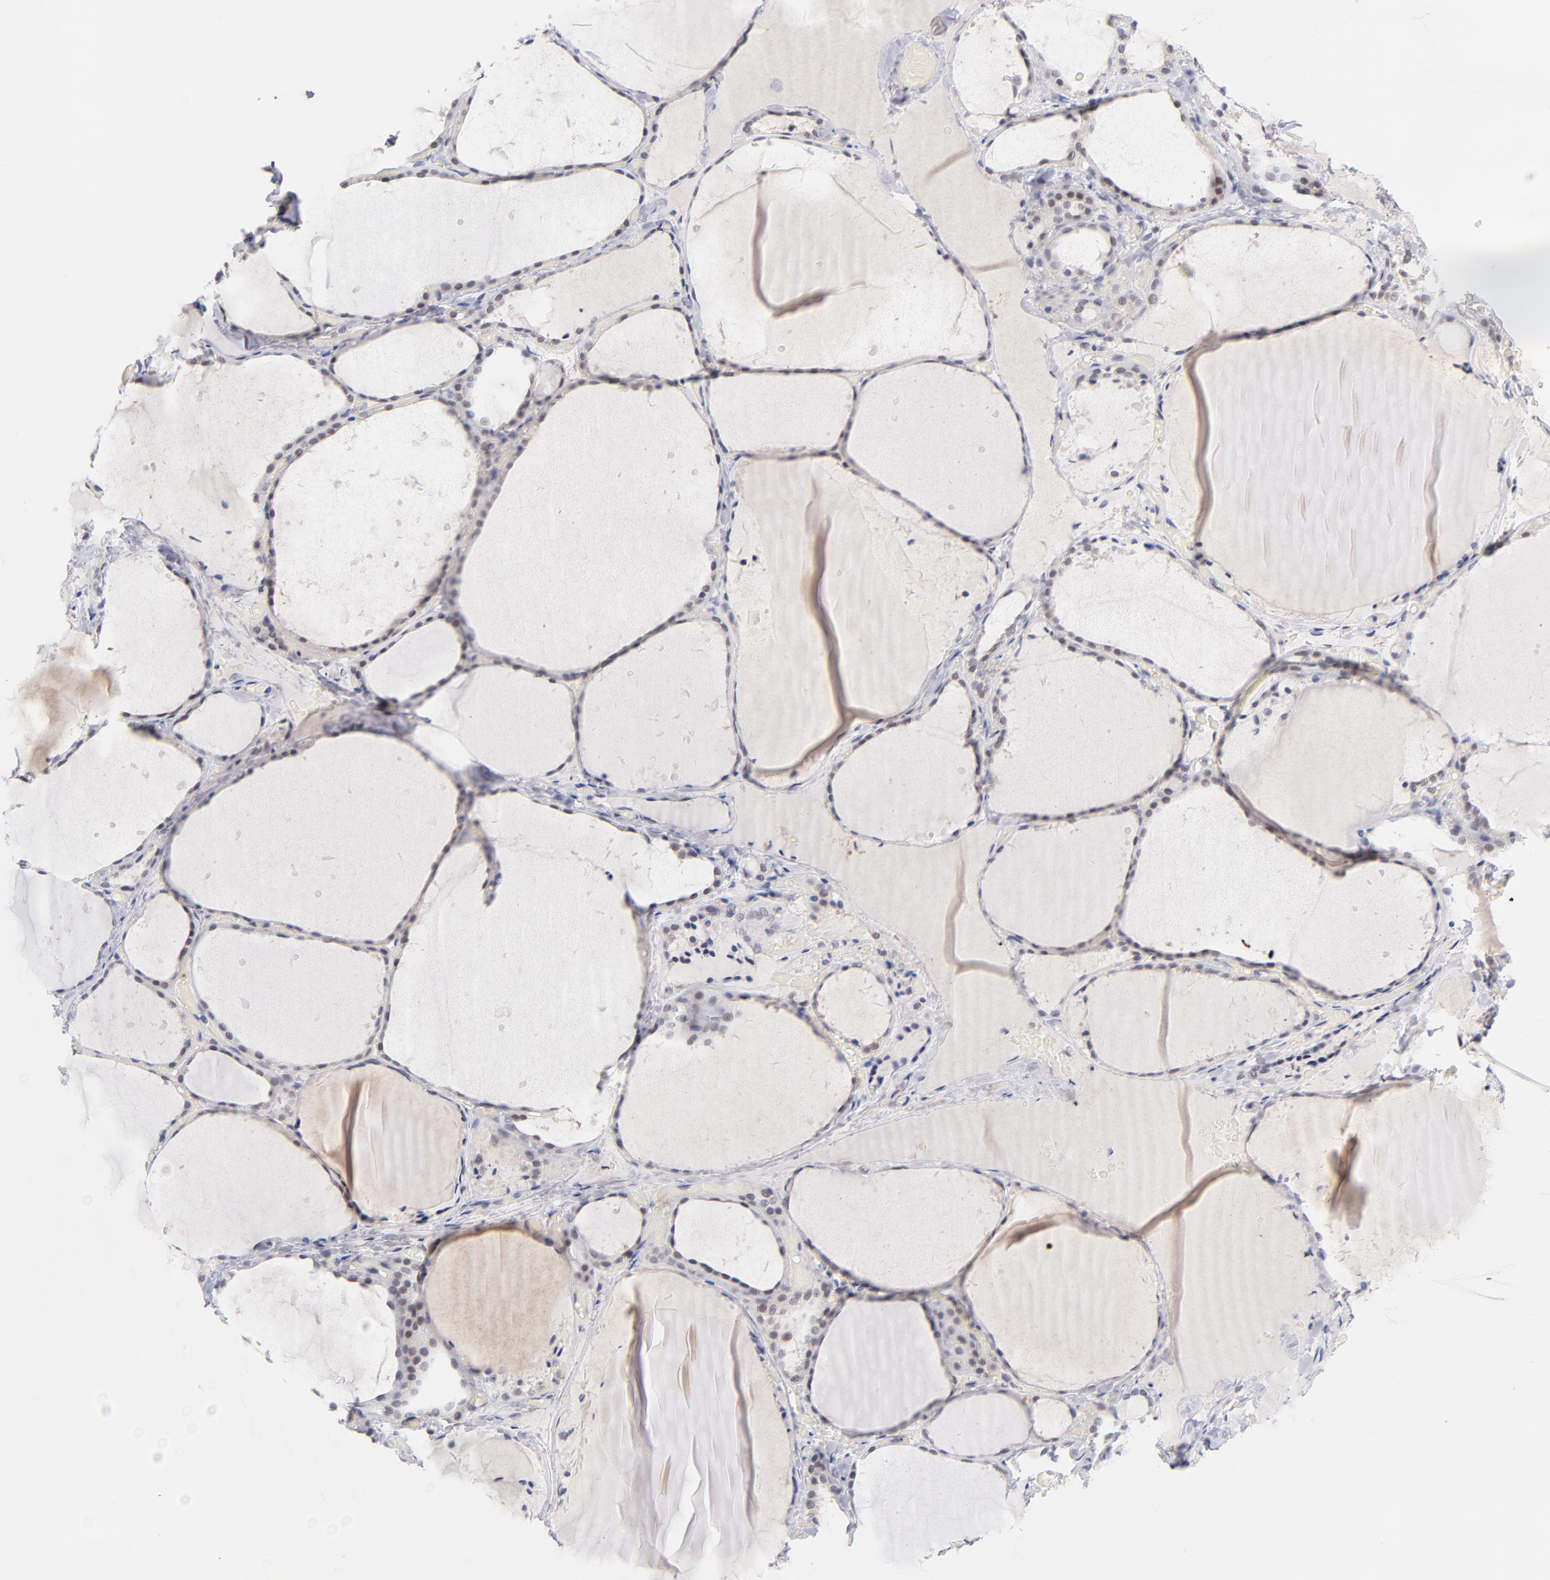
{"staining": {"intensity": "negative", "quantity": "none", "location": "none"}, "tissue": "thyroid gland", "cell_type": "Glandular cells", "image_type": "normal", "snomed": [{"axis": "morphology", "description": "Normal tissue, NOS"}, {"axis": "topography", "description": "Thyroid gland"}], "caption": "DAB (3,3'-diaminobenzidine) immunohistochemical staining of normal thyroid gland displays no significant staining in glandular cells.", "gene": "WSB1", "patient": {"sex": "female", "age": 22}}